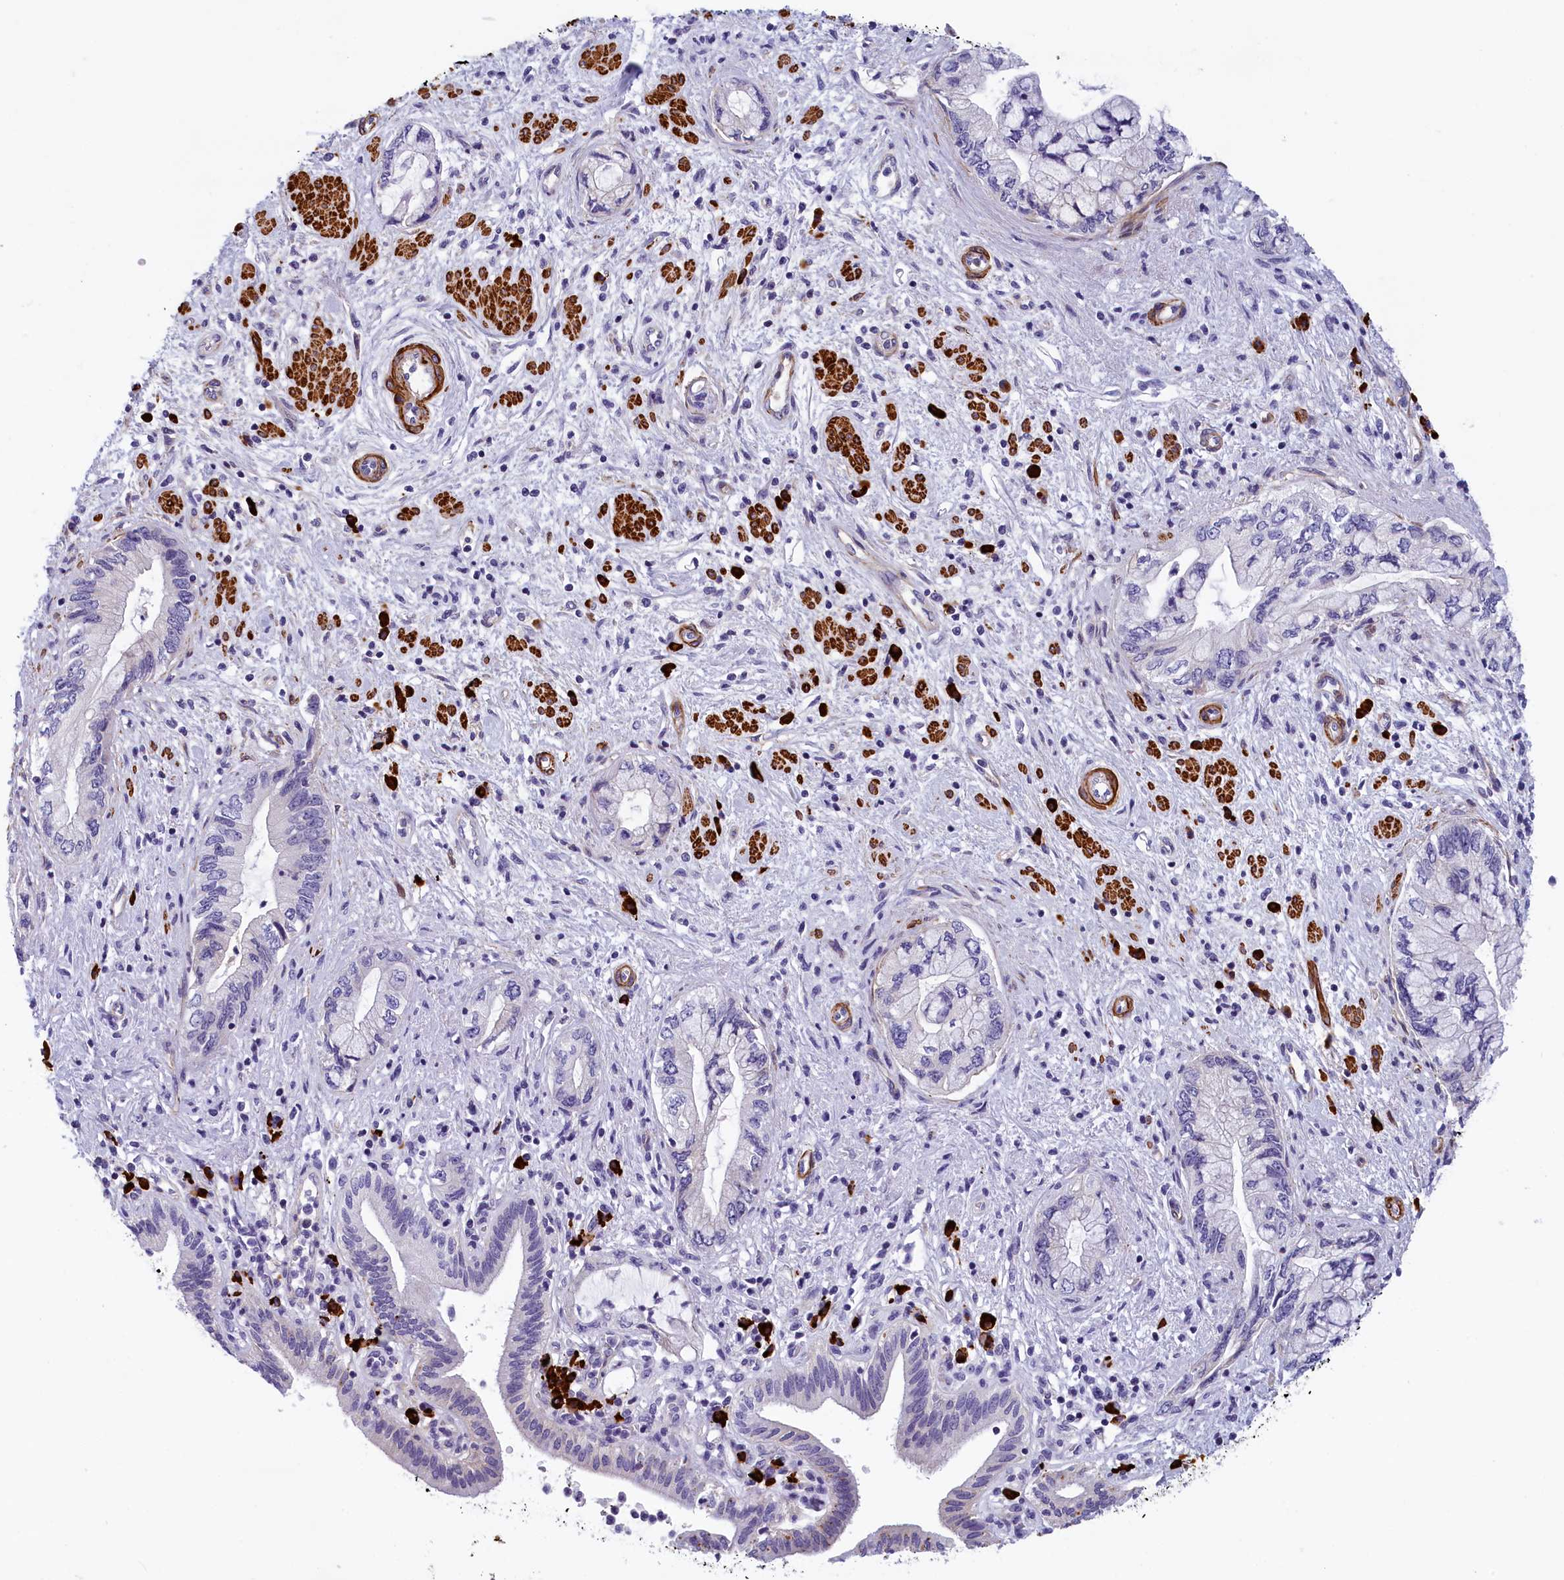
{"staining": {"intensity": "negative", "quantity": "none", "location": "none"}, "tissue": "pancreatic cancer", "cell_type": "Tumor cells", "image_type": "cancer", "snomed": [{"axis": "morphology", "description": "Adenocarcinoma, NOS"}, {"axis": "topography", "description": "Pancreas"}], "caption": "Photomicrograph shows no significant protein staining in tumor cells of pancreatic adenocarcinoma.", "gene": "BCL2L13", "patient": {"sex": "female", "age": 73}}